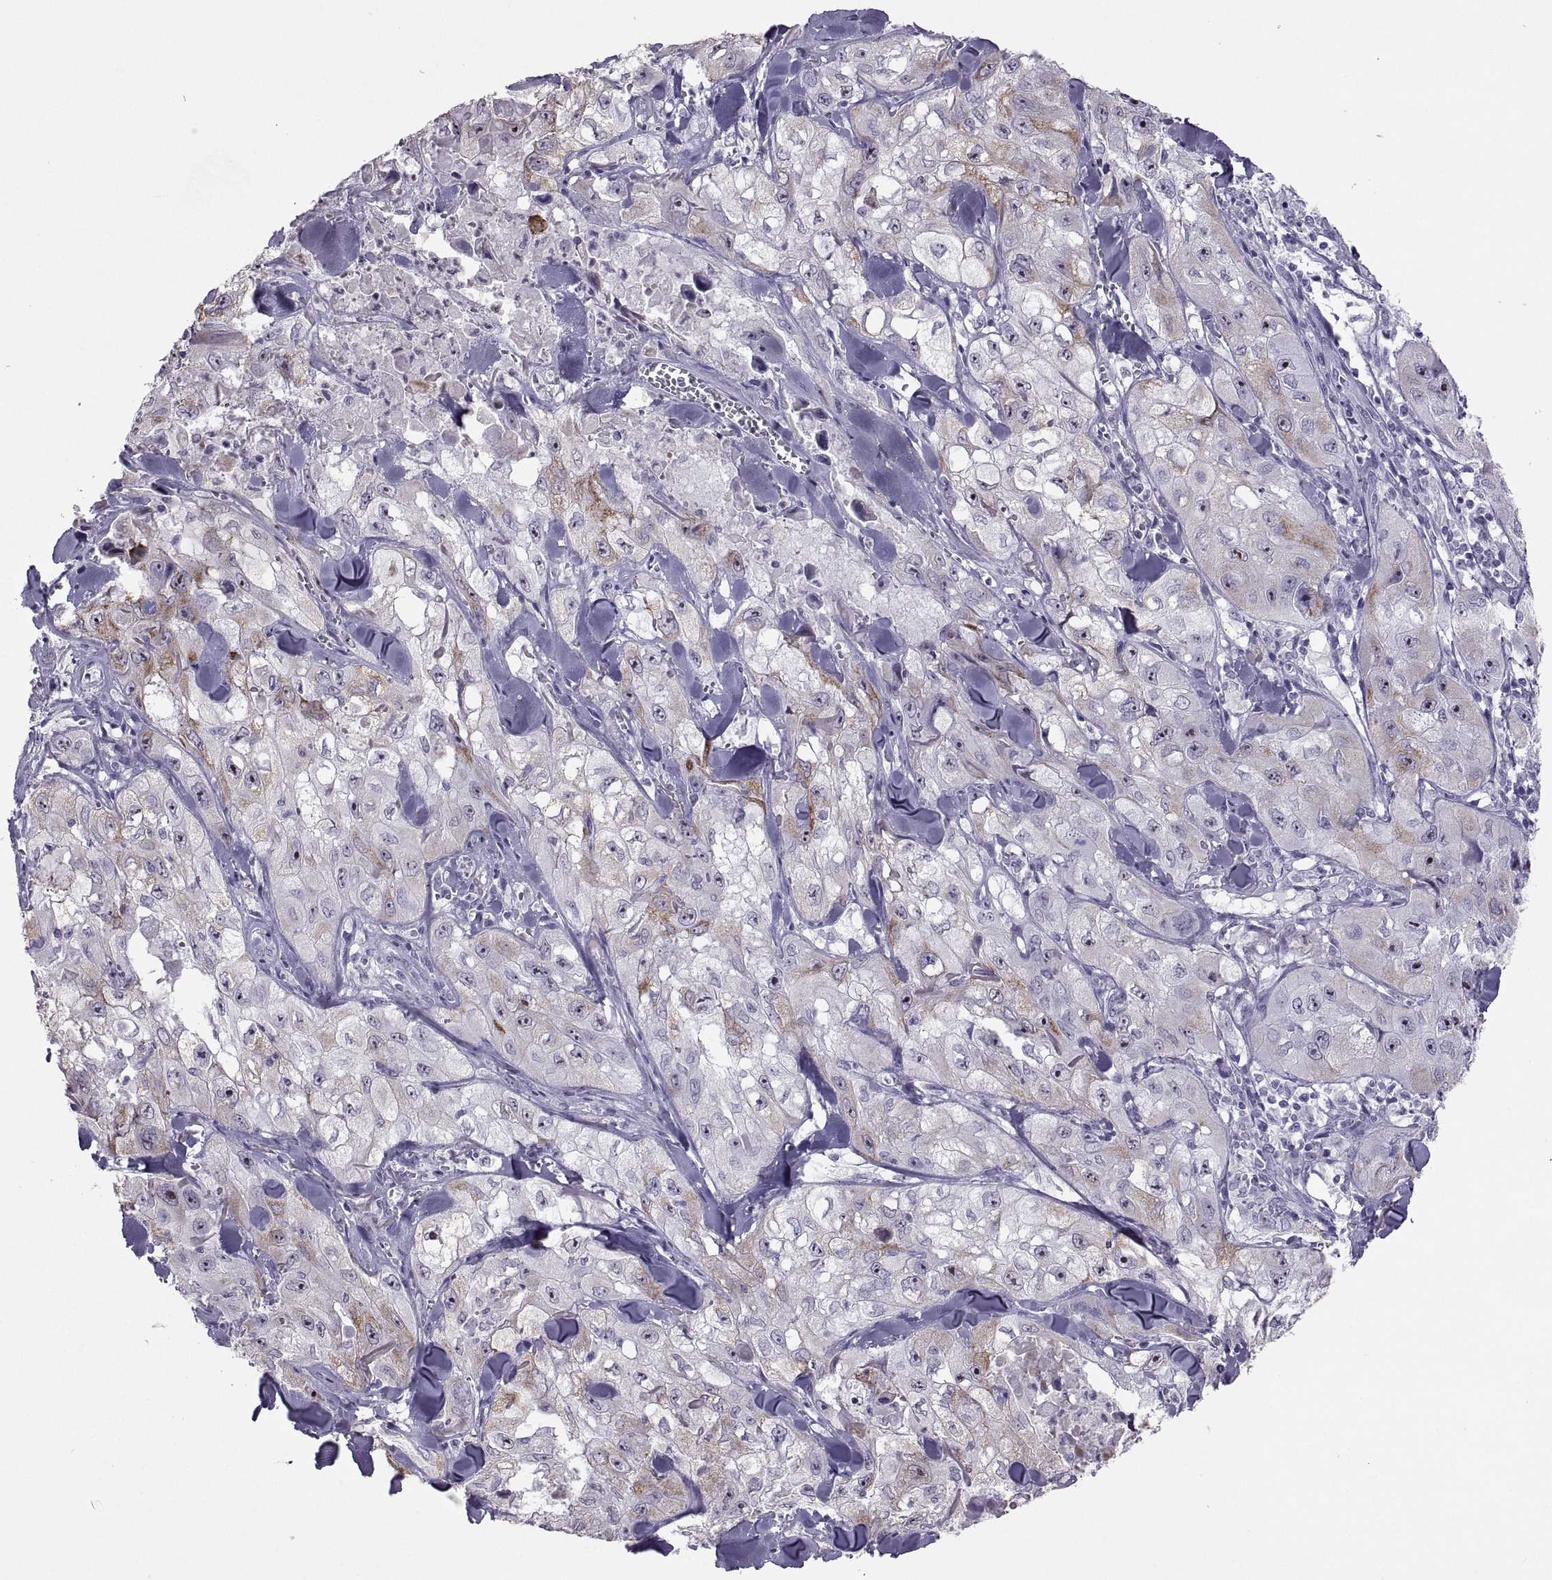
{"staining": {"intensity": "moderate", "quantity": "<25%", "location": "cytoplasmic/membranous"}, "tissue": "skin cancer", "cell_type": "Tumor cells", "image_type": "cancer", "snomed": [{"axis": "morphology", "description": "Squamous cell carcinoma, NOS"}, {"axis": "topography", "description": "Skin"}, {"axis": "topography", "description": "Subcutis"}], "caption": "Tumor cells display low levels of moderate cytoplasmic/membranous expression in about <25% of cells in skin squamous cell carcinoma.", "gene": "ASIC2", "patient": {"sex": "male", "age": 73}}